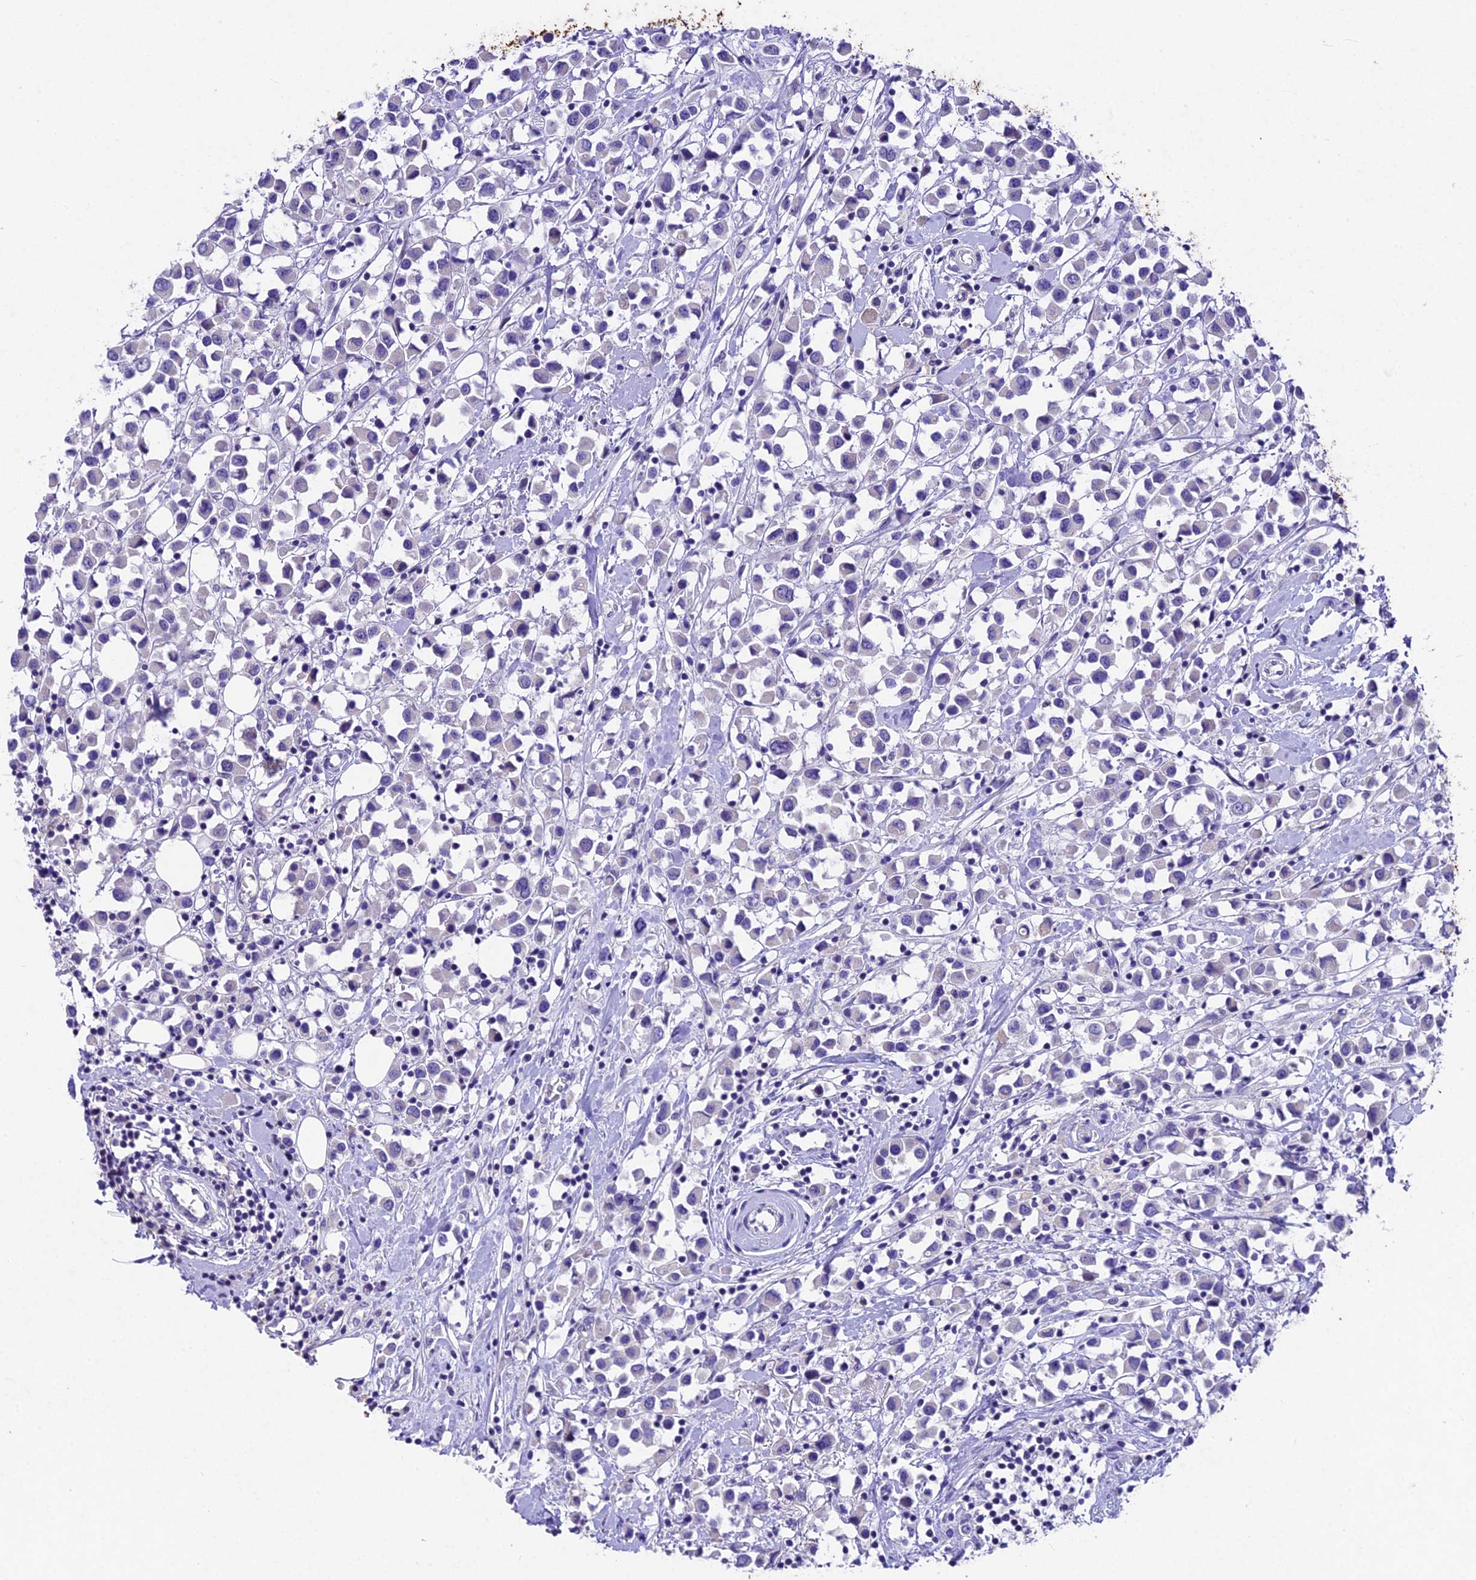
{"staining": {"intensity": "negative", "quantity": "none", "location": "none"}, "tissue": "breast cancer", "cell_type": "Tumor cells", "image_type": "cancer", "snomed": [{"axis": "morphology", "description": "Duct carcinoma"}, {"axis": "topography", "description": "Breast"}], "caption": "Photomicrograph shows no significant protein staining in tumor cells of breast cancer (infiltrating ductal carcinoma).", "gene": "IFT140", "patient": {"sex": "female", "age": 61}}